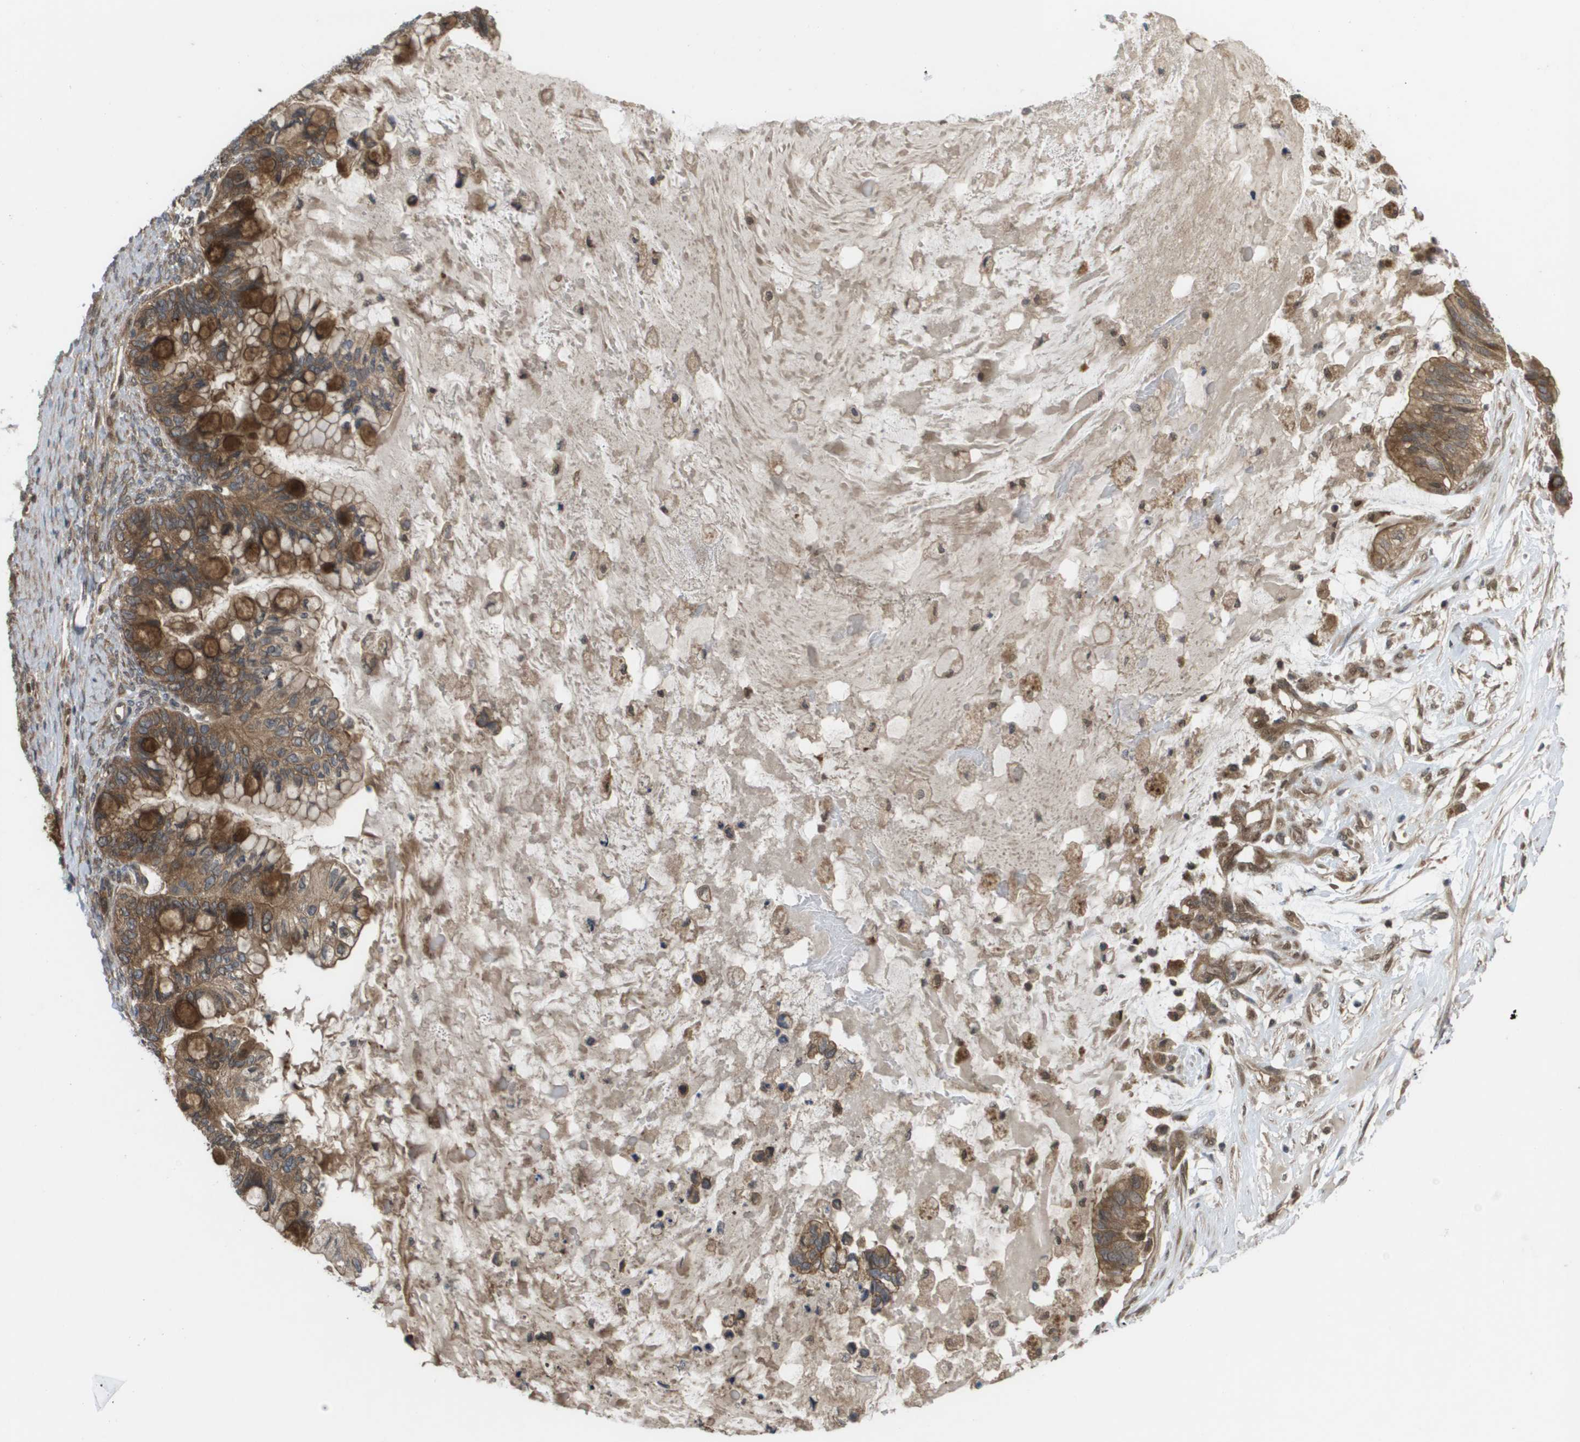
{"staining": {"intensity": "moderate", "quantity": ">75%", "location": "cytoplasmic/membranous"}, "tissue": "ovarian cancer", "cell_type": "Tumor cells", "image_type": "cancer", "snomed": [{"axis": "morphology", "description": "Cystadenocarcinoma, mucinous, NOS"}, {"axis": "topography", "description": "Ovary"}], "caption": "This photomicrograph reveals immunohistochemistry (IHC) staining of human ovarian mucinous cystadenocarcinoma, with medium moderate cytoplasmic/membranous expression in about >75% of tumor cells.", "gene": "CTPS2", "patient": {"sex": "female", "age": 80}}